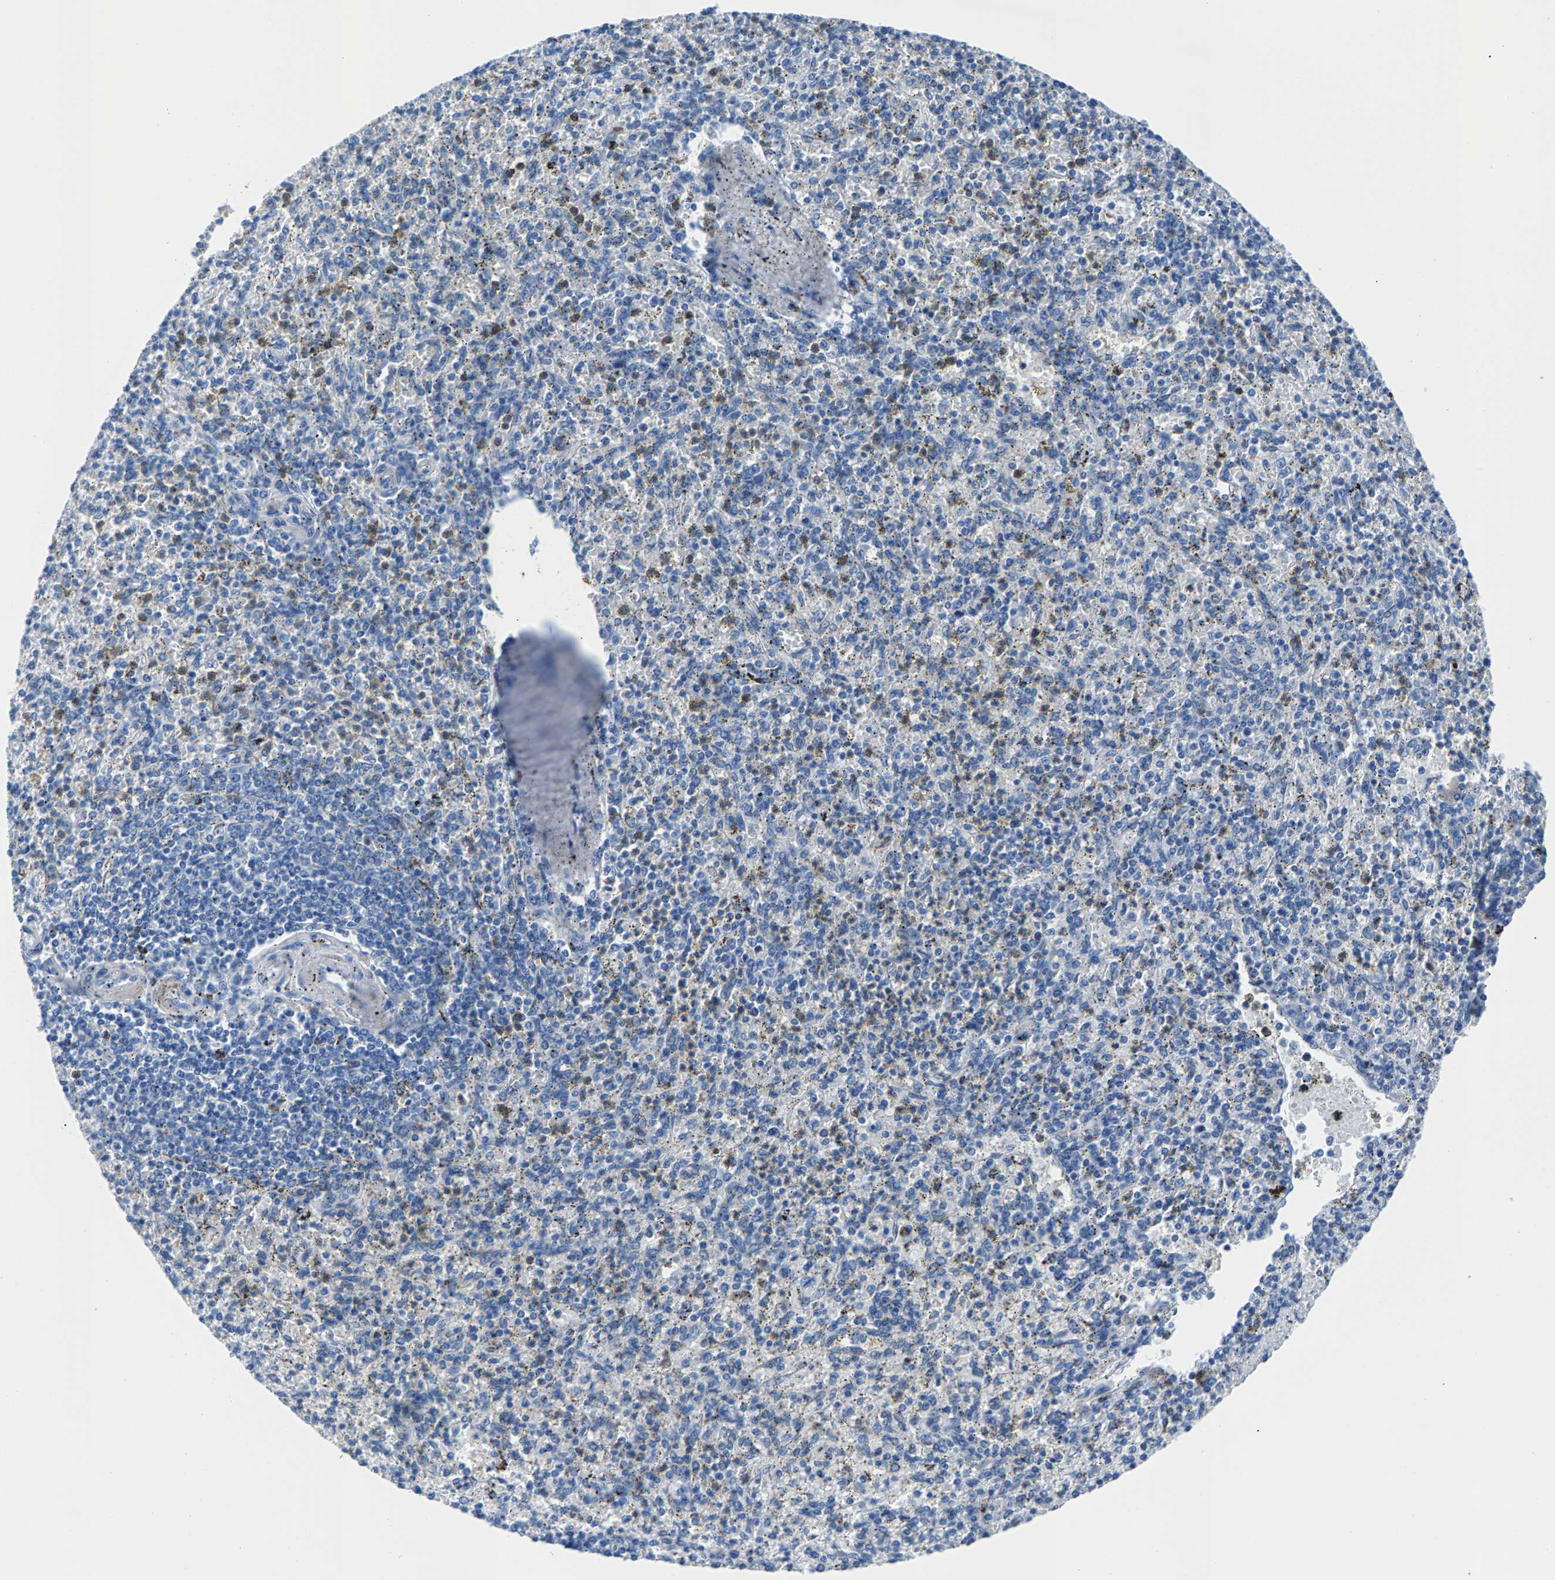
{"staining": {"intensity": "weak", "quantity": "<25%", "location": "cytoplasmic/membranous"}, "tissue": "spleen", "cell_type": "Cells in red pulp", "image_type": "normal", "snomed": [{"axis": "morphology", "description": "Normal tissue, NOS"}, {"axis": "topography", "description": "Spleen"}], "caption": "This is a micrograph of immunohistochemistry (IHC) staining of benign spleen, which shows no staining in cells in red pulp. (Brightfield microscopy of DAB immunohistochemistry at high magnification).", "gene": "CPS1", "patient": {"sex": "male", "age": 72}}